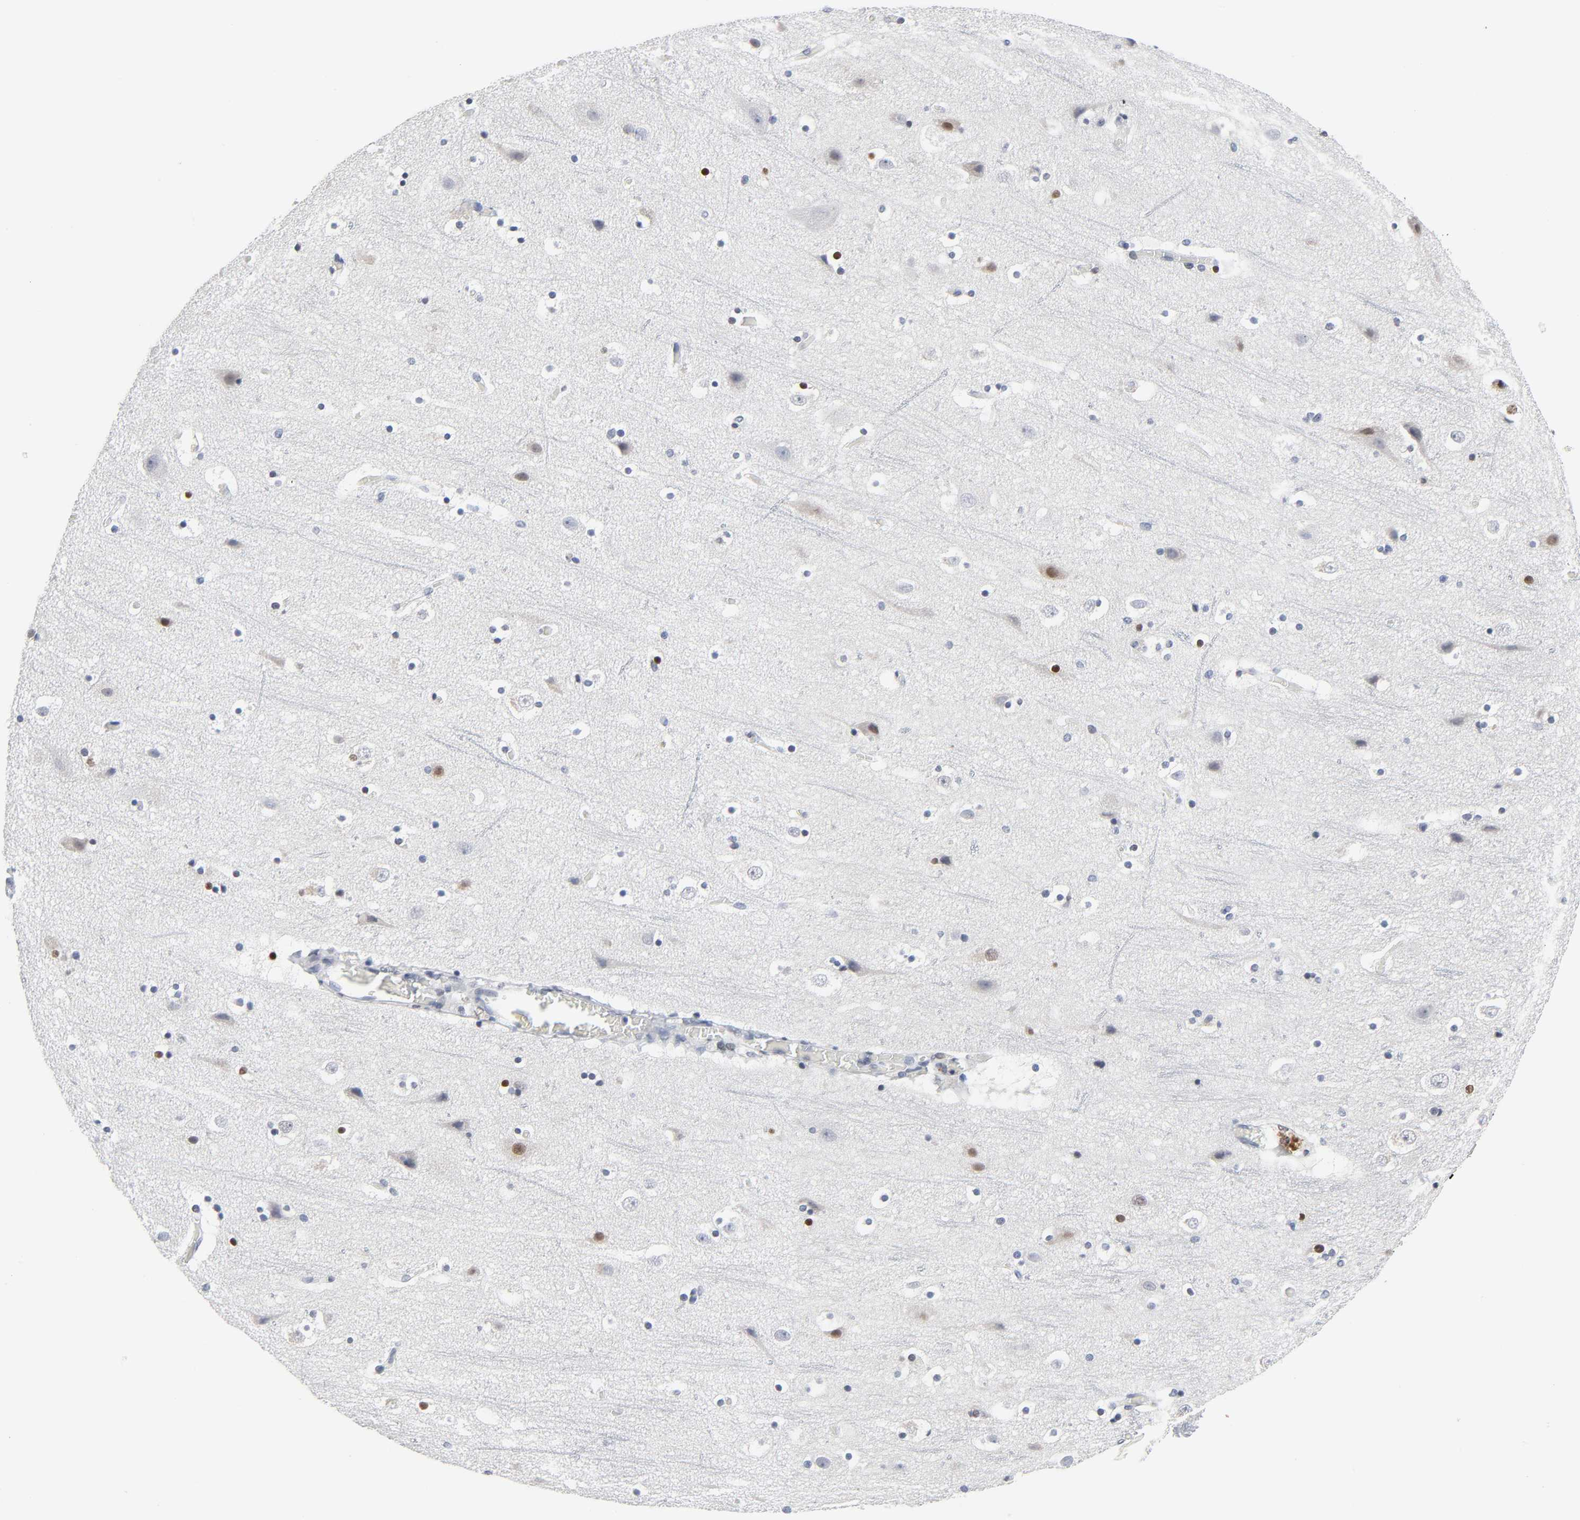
{"staining": {"intensity": "negative", "quantity": "none", "location": "none"}, "tissue": "cerebral cortex", "cell_type": "Endothelial cells", "image_type": "normal", "snomed": [{"axis": "morphology", "description": "Normal tissue, NOS"}, {"axis": "topography", "description": "Cerebral cortex"}], "caption": "An immunohistochemistry micrograph of unremarkable cerebral cortex is shown. There is no staining in endothelial cells of cerebral cortex.", "gene": "SALL2", "patient": {"sex": "male", "age": 45}}